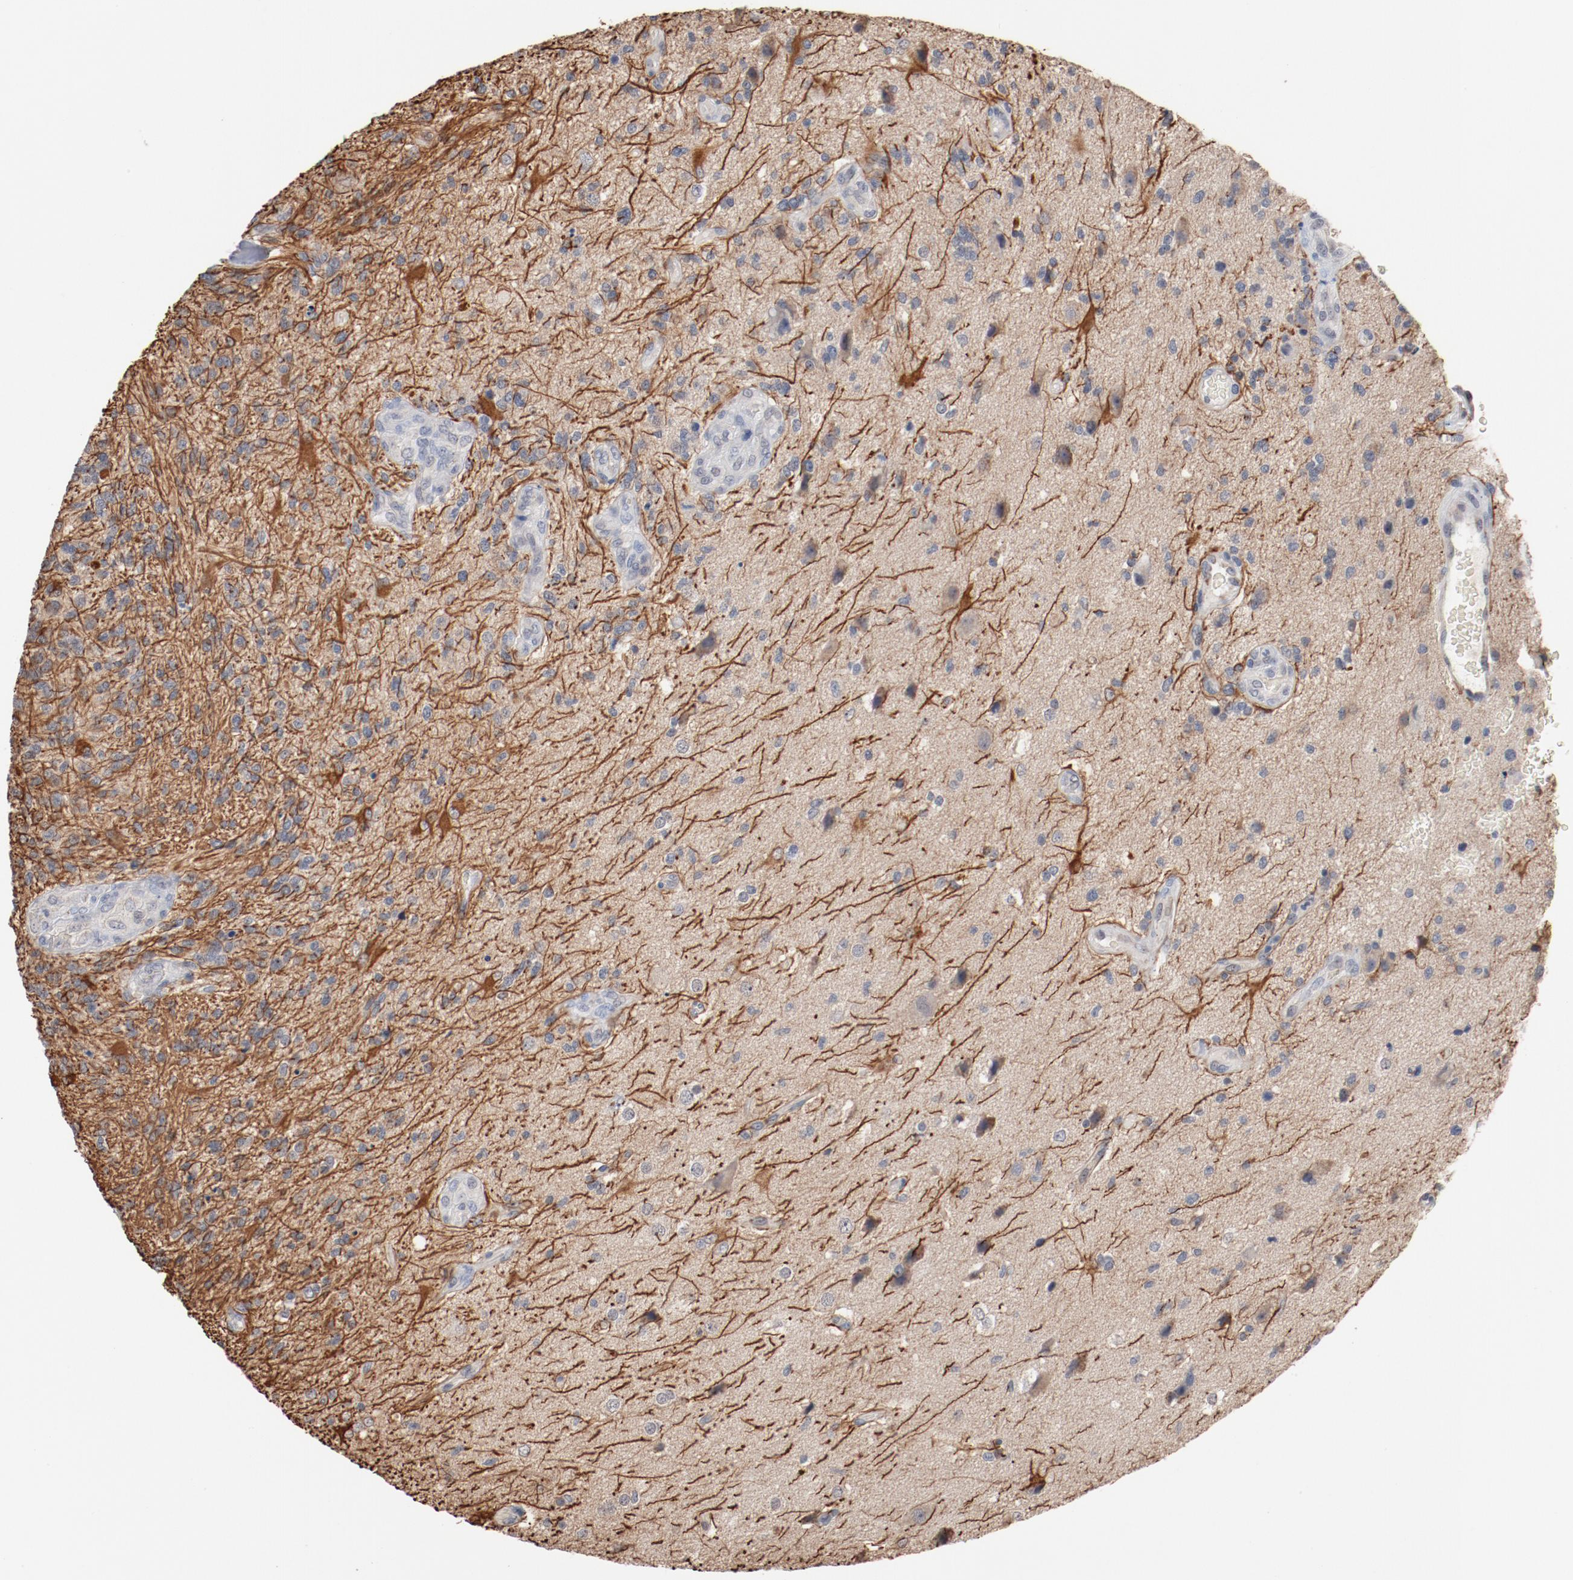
{"staining": {"intensity": "negative", "quantity": "none", "location": "none"}, "tissue": "glioma", "cell_type": "Tumor cells", "image_type": "cancer", "snomed": [{"axis": "morphology", "description": "Normal tissue, NOS"}, {"axis": "morphology", "description": "Glioma, malignant, High grade"}, {"axis": "topography", "description": "Cerebral cortex"}], "caption": "Immunohistochemistry of malignant glioma (high-grade) reveals no expression in tumor cells. Nuclei are stained in blue.", "gene": "ERICH1", "patient": {"sex": "male", "age": 75}}